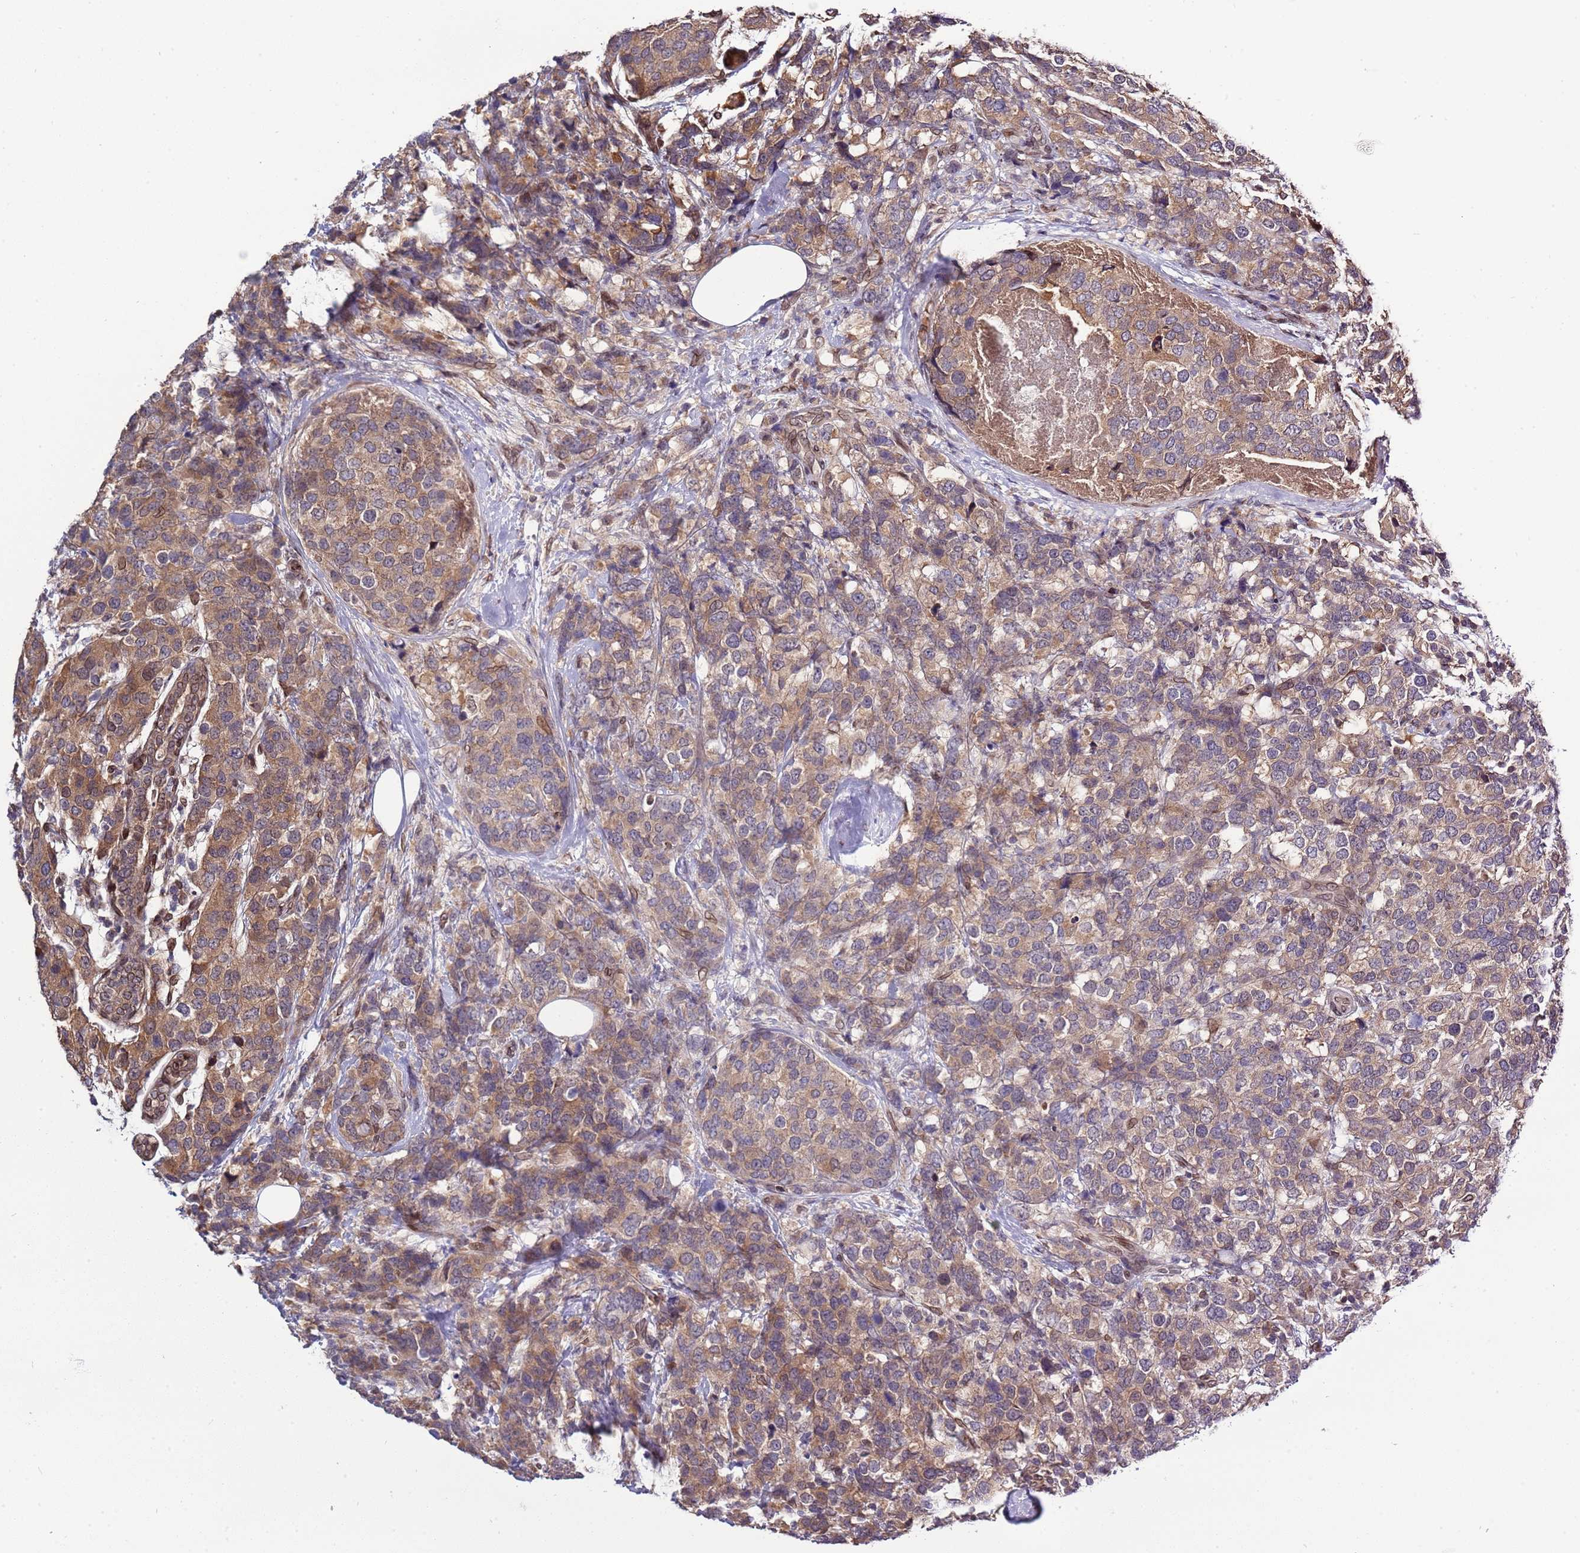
{"staining": {"intensity": "moderate", "quantity": ">75%", "location": "cytoplasmic/membranous"}, "tissue": "breast cancer", "cell_type": "Tumor cells", "image_type": "cancer", "snomed": [{"axis": "morphology", "description": "Lobular carcinoma"}, {"axis": "topography", "description": "Breast"}], "caption": "The histopathology image demonstrates a brown stain indicating the presence of a protein in the cytoplasmic/membranous of tumor cells in breast lobular carcinoma.", "gene": "ZNF665", "patient": {"sex": "female", "age": 59}}